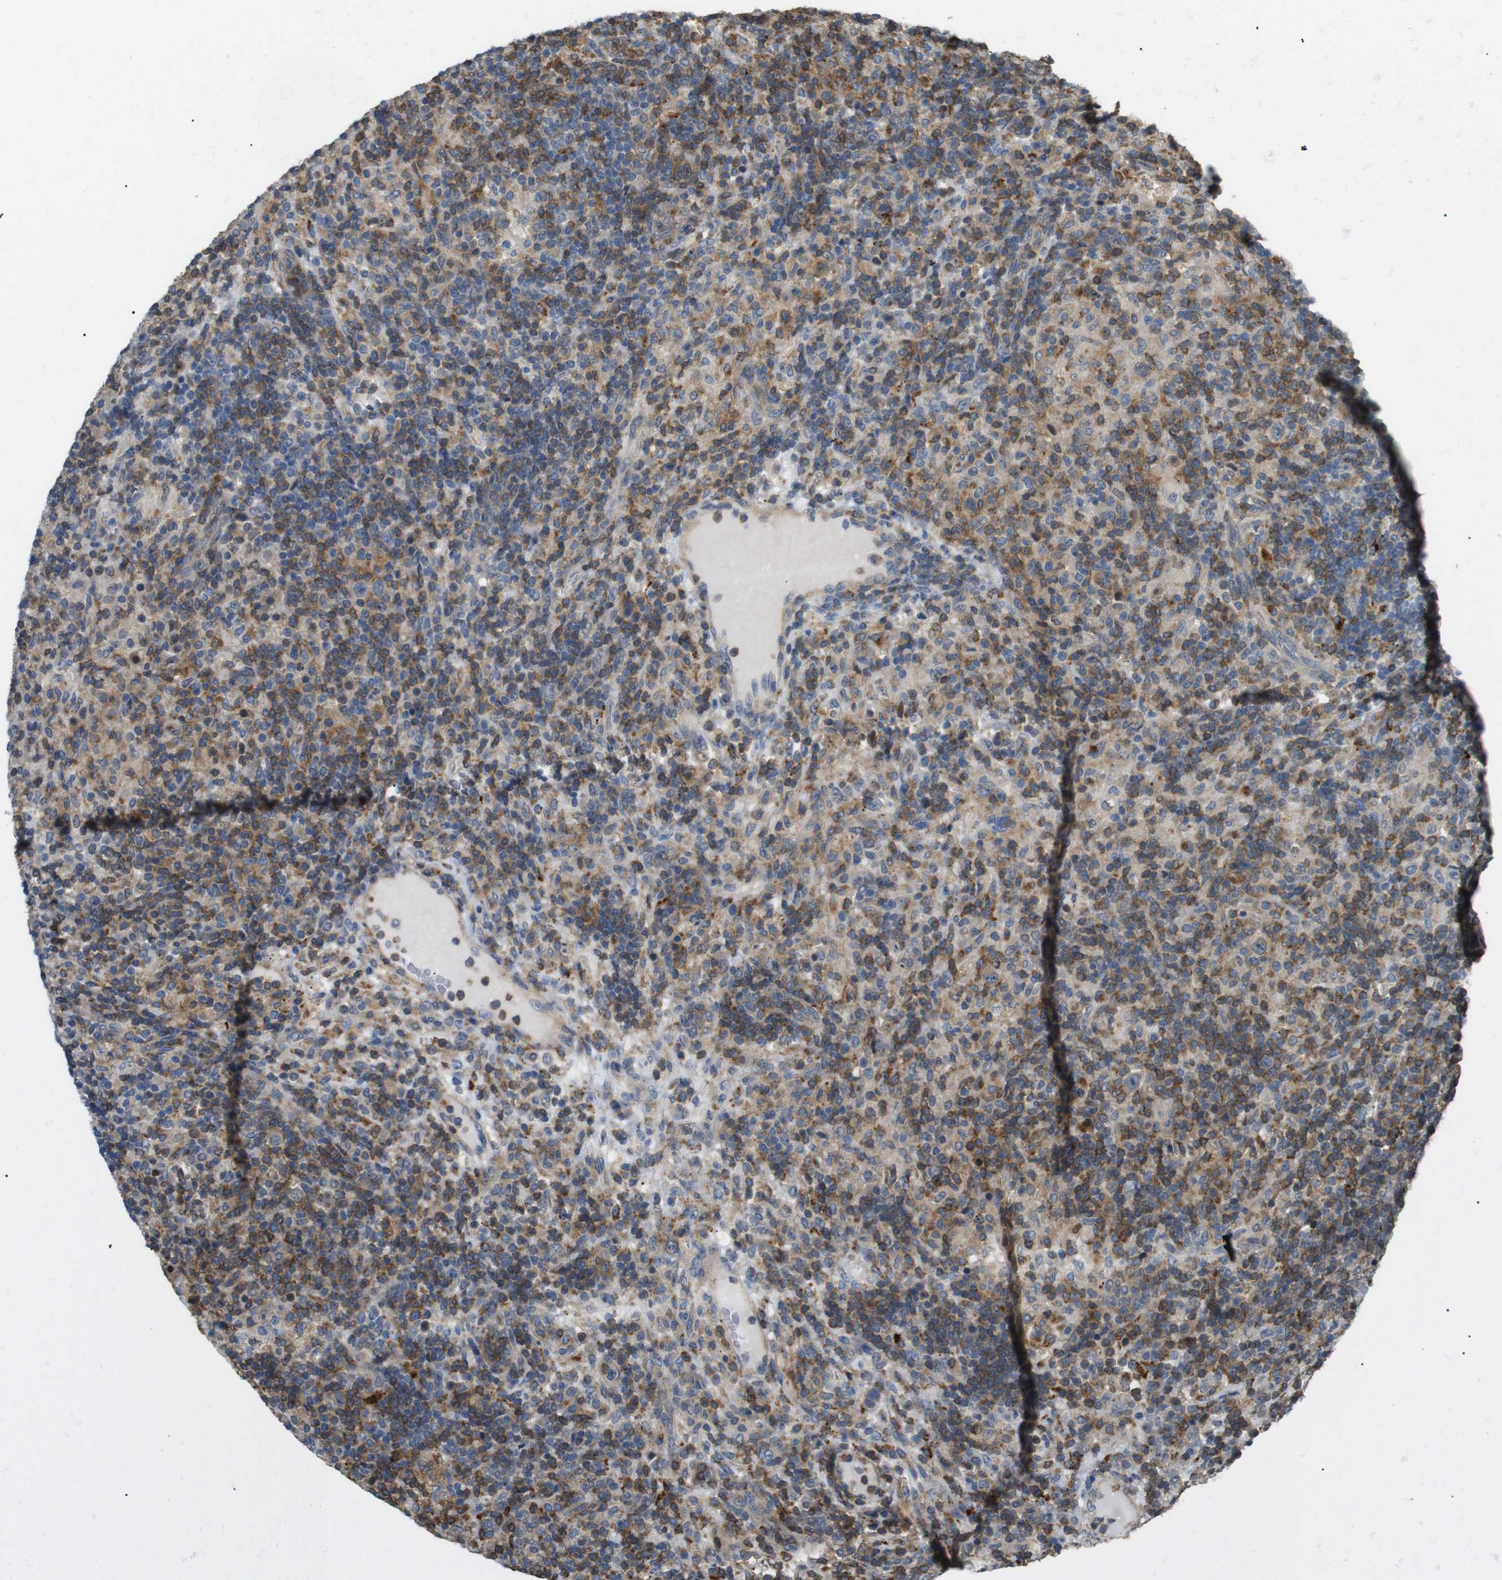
{"staining": {"intensity": "weak", "quantity": "25%-75%", "location": "cytoplasmic/membranous"}, "tissue": "lymphoma", "cell_type": "Tumor cells", "image_type": "cancer", "snomed": [{"axis": "morphology", "description": "Hodgkin's disease, NOS"}, {"axis": "topography", "description": "Lymph node"}], "caption": "The immunohistochemical stain shows weak cytoplasmic/membranous expression in tumor cells of Hodgkin's disease tissue.", "gene": "KSR1", "patient": {"sex": "male", "age": 70}}